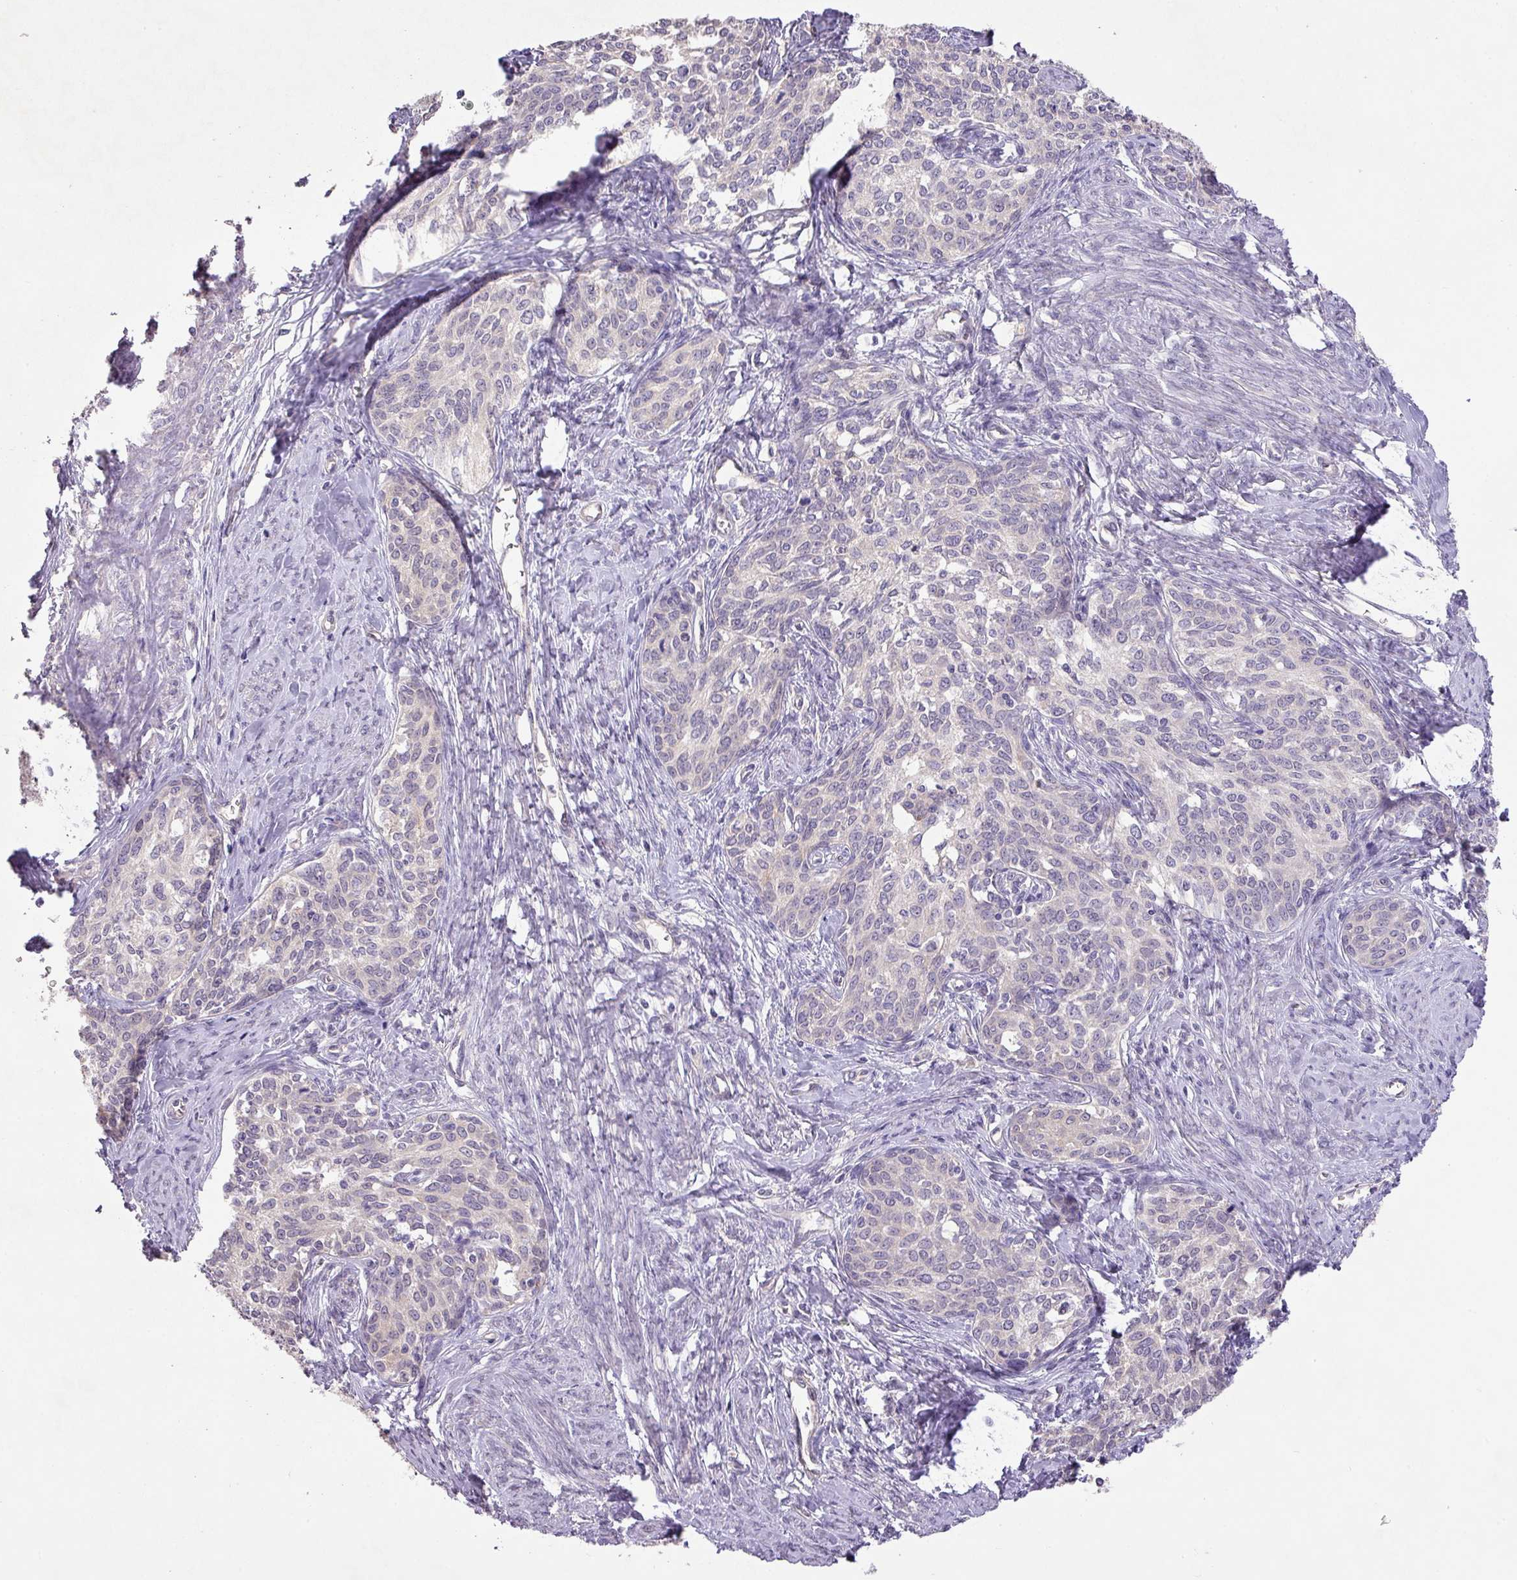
{"staining": {"intensity": "negative", "quantity": "none", "location": "none"}, "tissue": "cervical cancer", "cell_type": "Tumor cells", "image_type": "cancer", "snomed": [{"axis": "morphology", "description": "Squamous cell carcinoma, NOS"}, {"axis": "morphology", "description": "Adenocarcinoma, NOS"}, {"axis": "topography", "description": "Cervix"}], "caption": "DAB immunohistochemical staining of human cervical cancer (squamous cell carcinoma) shows no significant expression in tumor cells.", "gene": "PRADC1", "patient": {"sex": "female", "age": 52}}